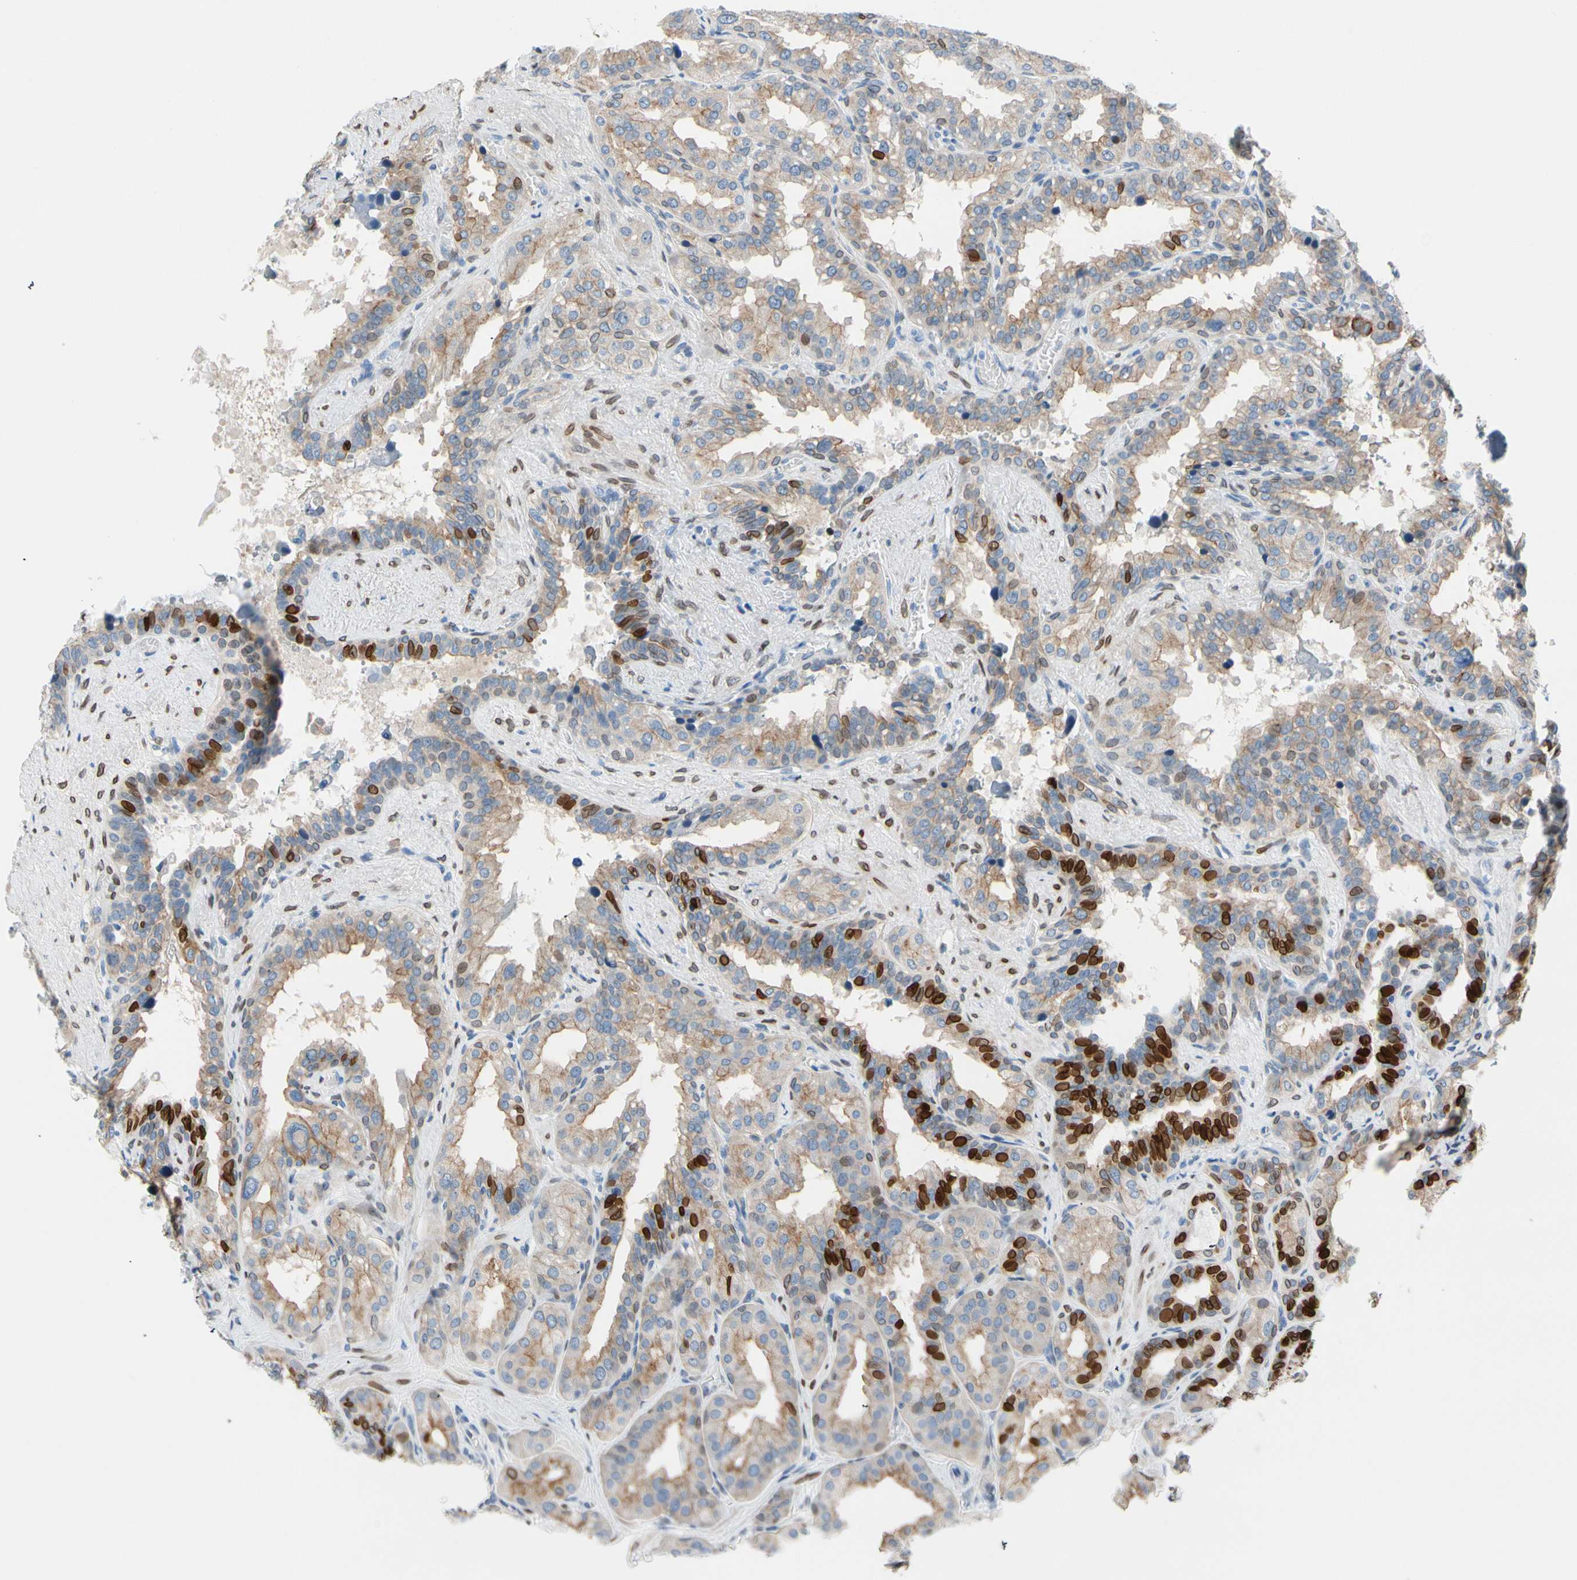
{"staining": {"intensity": "strong", "quantity": "<25%", "location": "cytoplasmic/membranous,nuclear"}, "tissue": "seminal vesicle", "cell_type": "Glandular cells", "image_type": "normal", "snomed": [{"axis": "morphology", "description": "Normal tissue, NOS"}, {"axis": "topography", "description": "Prostate"}, {"axis": "topography", "description": "Seminal veicle"}], "caption": "A medium amount of strong cytoplasmic/membranous,nuclear staining is identified in approximately <25% of glandular cells in unremarkable seminal vesicle.", "gene": "ZNF132", "patient": {"sex": "male", "age": 51}}